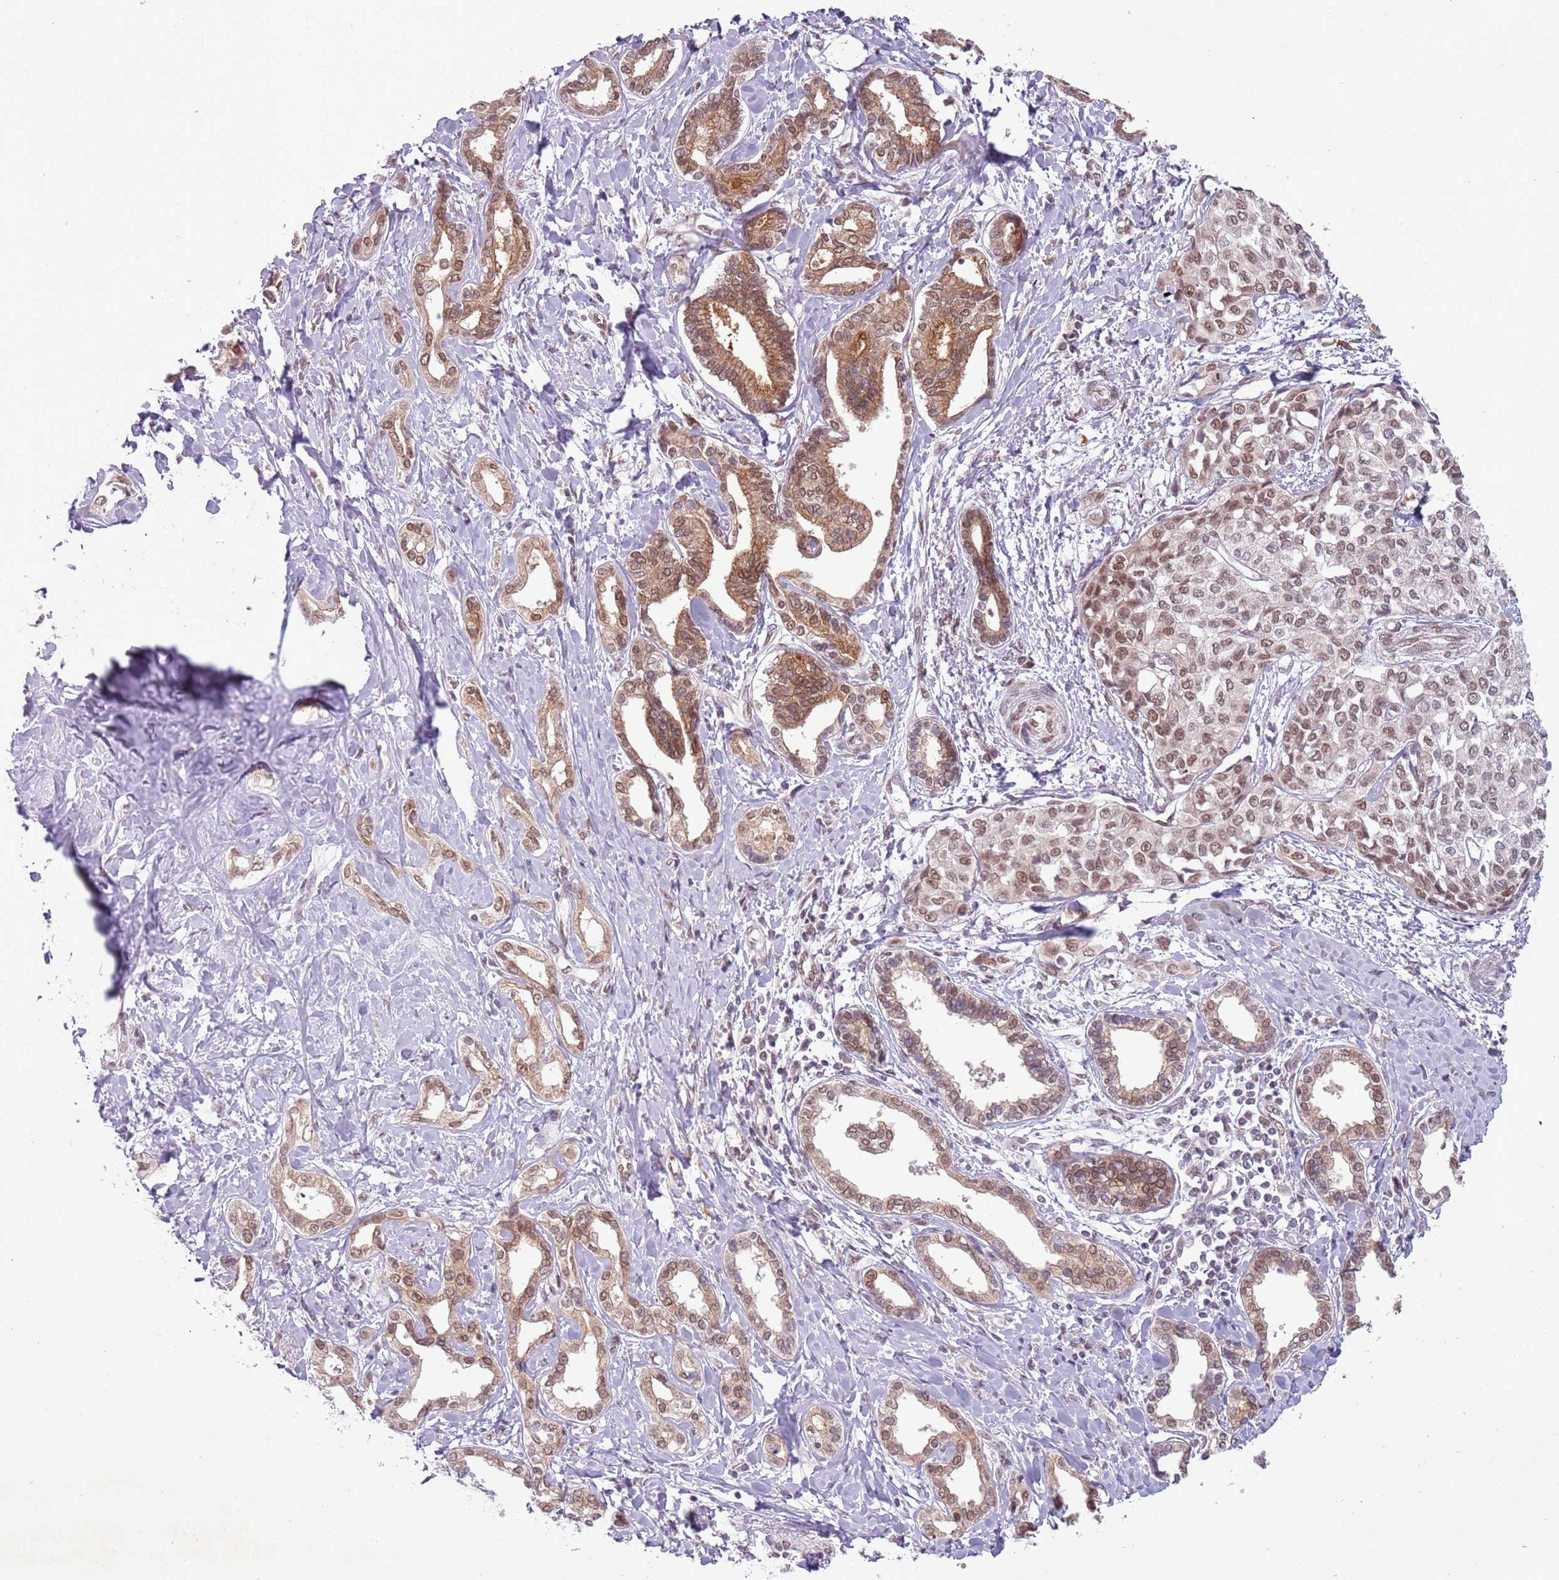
{"staining": {"intensity": "moderate", "quantity": ">75%", "location": "cytoplasmic/membranous,nuclear"}, "tissue": "liver cancer", "cell_type": "Tumor cells", "image_type": "cancer", "snomed": [{"axis": "morphology", "description": "Cholangiocarcinoma"}, {"axis": "topography", "description": "Liver"}], "caption": "IHC image of neoplastic tissue: human liver cancer stained using immunohistochemistry (IHC) reveals medium levels of moderate protein expression localized specifically in the cytoplasmic/membranous and nuclear of tumor cells, appearing as a cytoplasmic/membranous and nuclear brown color.", "gene": "FAM120AOS", "patient": {"sex": "female", "age": 77}}